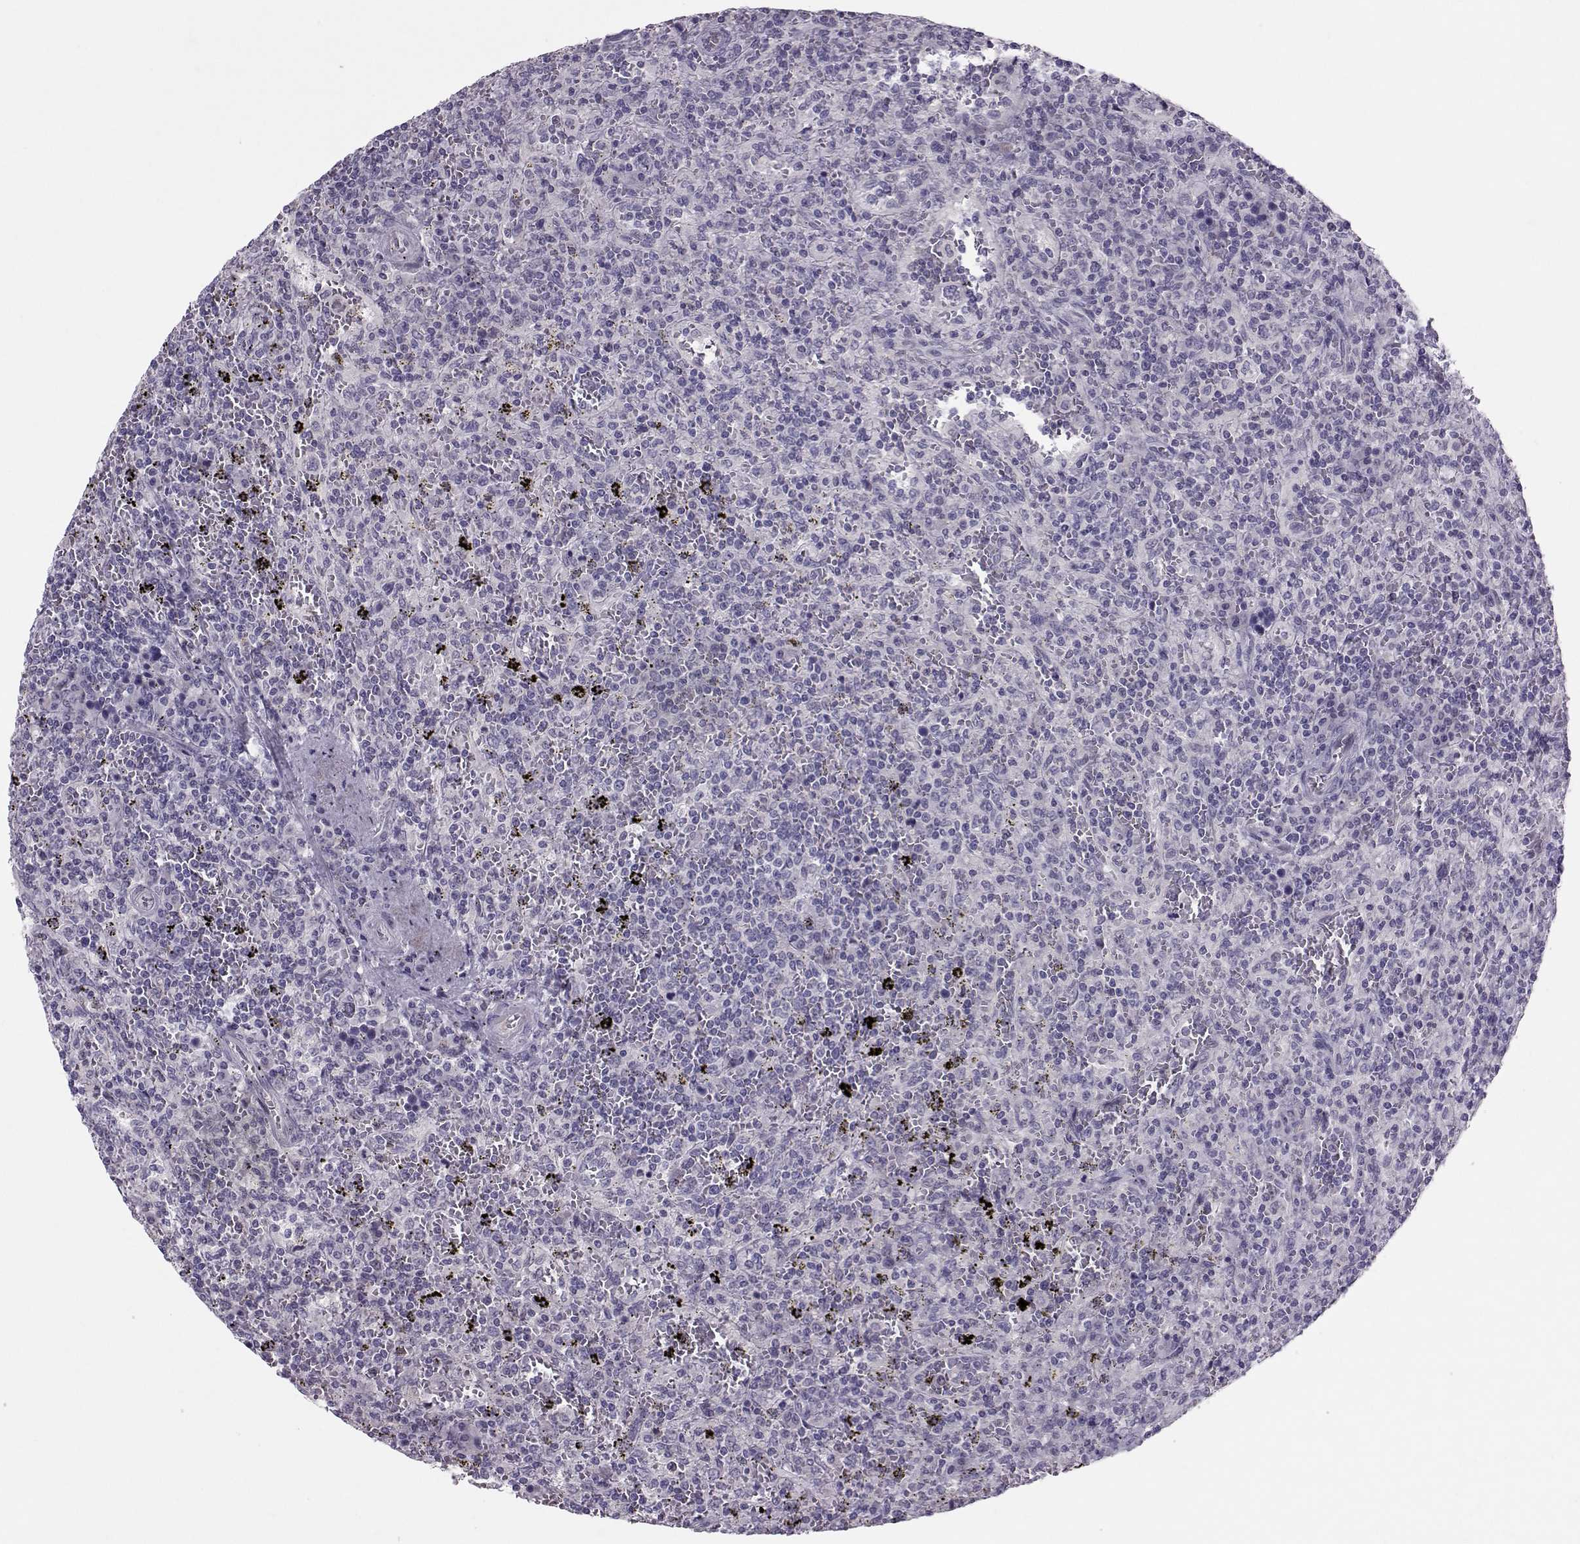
{"staining": {"intensity": "negative", "quantity": "none", "location": "none"}, "tissue": "lymphoma", "cell_type": "Tumor cells", "image_type": "cancer", "snomed": [{"axis": "morphology", "description": "Malignant lymphoma, non-Hodgkin's type, Low grade"}, {"axis": "topography", "description": "Spleen"}], "caption": "Immunohistochemistry (IHC) image of neoplastic tissue: low-grade malignant lymphoma, non-Hodgkin's type stained with DAB (3,3'-diaminobenzidine) demonstrates no significant protein positivity in tumor cells. (DAB (3,3'-diaminobenzidine) immunohistochemistry (IHC), high magnification).", "gene": "ASRGL1", "patient": {"sex": "male", "age": 62}}